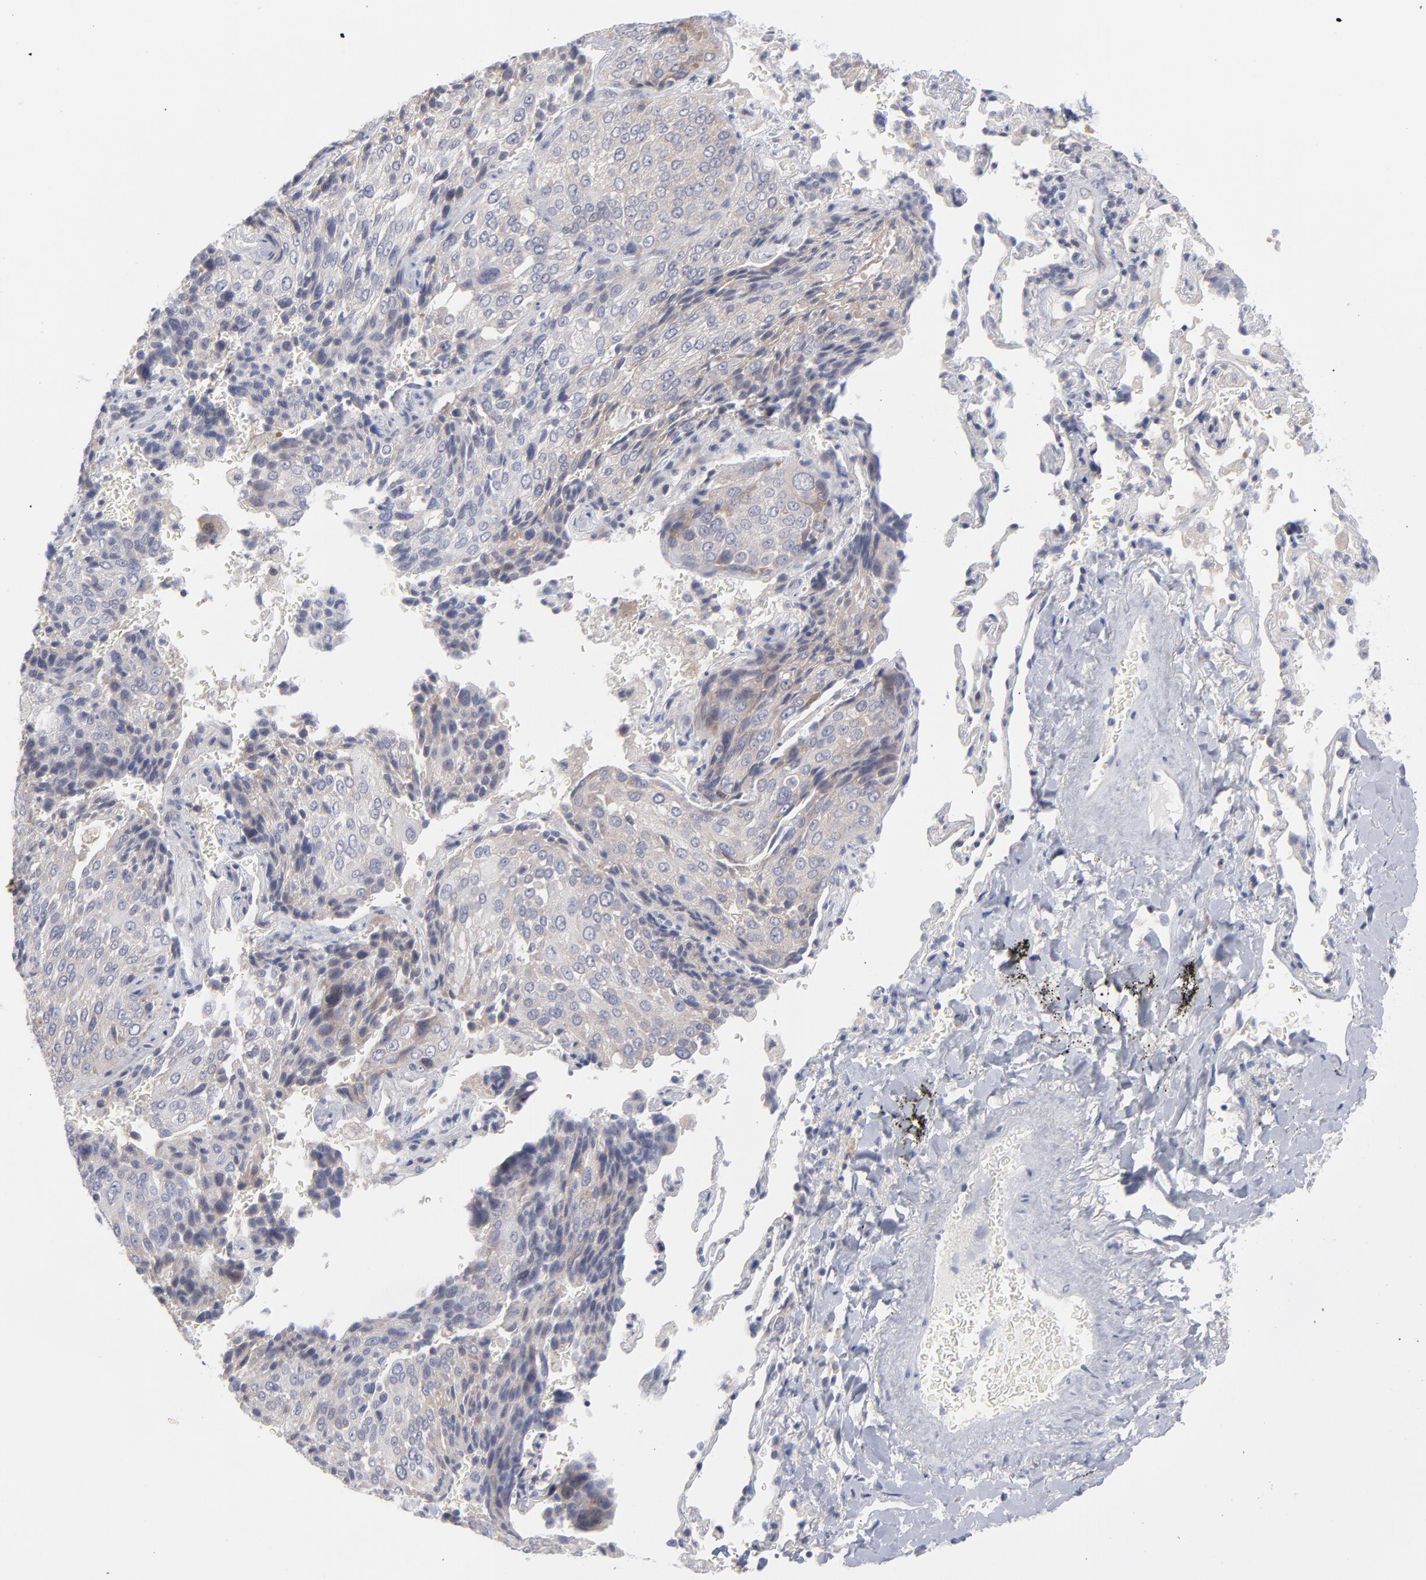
{"staining": {"intensity": "weak", "quantity": "25%-75%", "location": "cytoplasmic/membranous"}, "tissue": "lung cancer", "cell_type": "Tumor cells", "image_type": "cancer", "snomed": [{"axis": "morphology", "description": "Squamous cell carcinoma, NOS"}, {"axis": "topography", "description": "Lung"}], "caption": "Immunohistochemistry (IHC) image of human lung squamous cell carcinoma stained for a protein (brown), which reveals low levels of weak cytoplasmic/membranous staining in approximately 25%-75% of tumor cells.", "gene": "RPS24", "patient": {"sex": "male", "age": 54}}